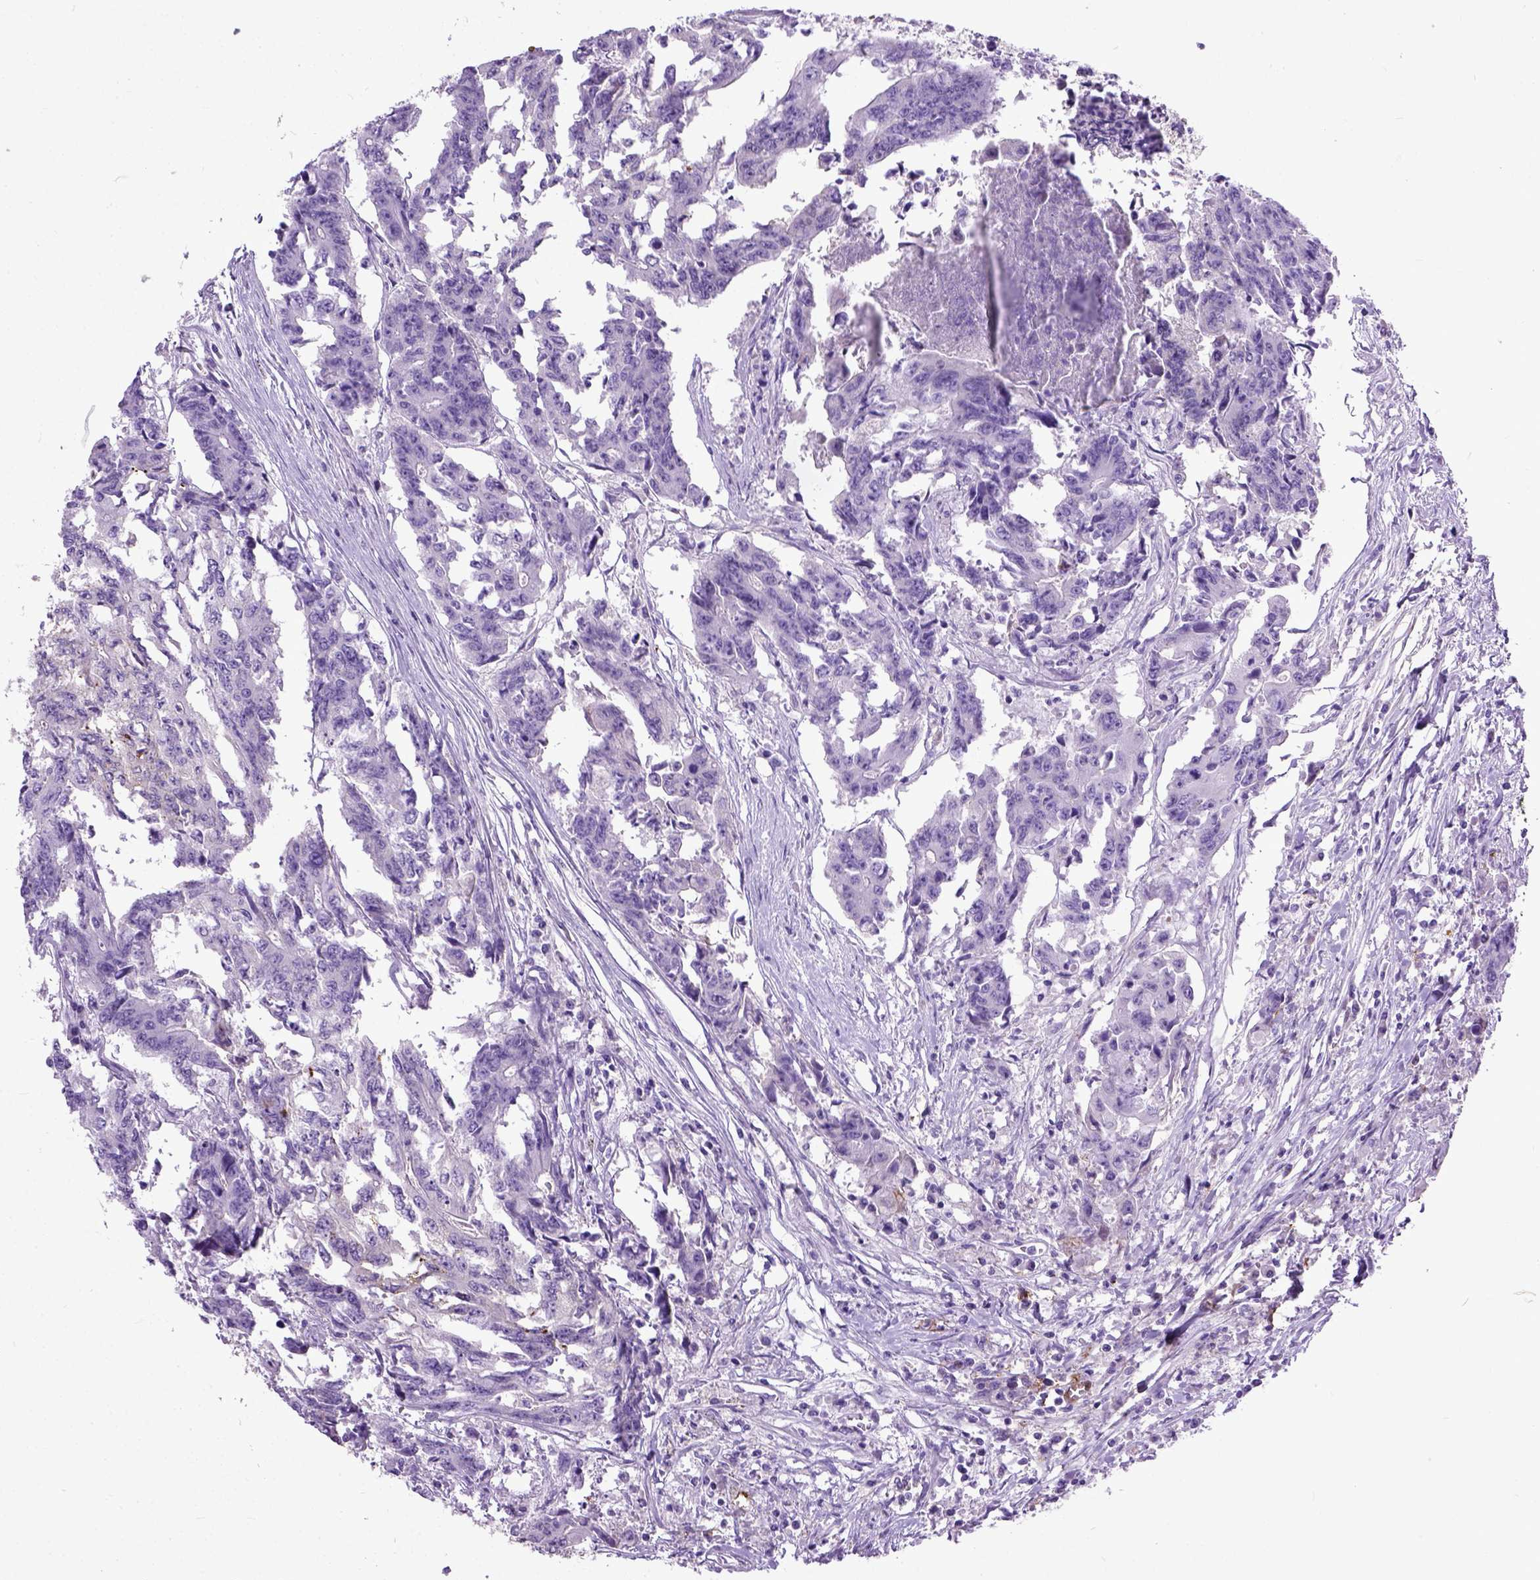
{"staining": {"intensity": "negative", "quantity": "none", "location": "none"}, "tissue": "colorectal cancer", "cell_type": "Tumor cells", "image_type": "cancer", "snomed": [{"axis": "morphology", "description": "Adenocarcinoma, NOS"}, {"axis": "topography", "description": "Rectum"}], "caption": "The photomicrograph reveals no significant staining in tumor cells of colorectal cancer.", "gene": "ADAMTS8", "patient": {"sex": "male", "age": 54}}